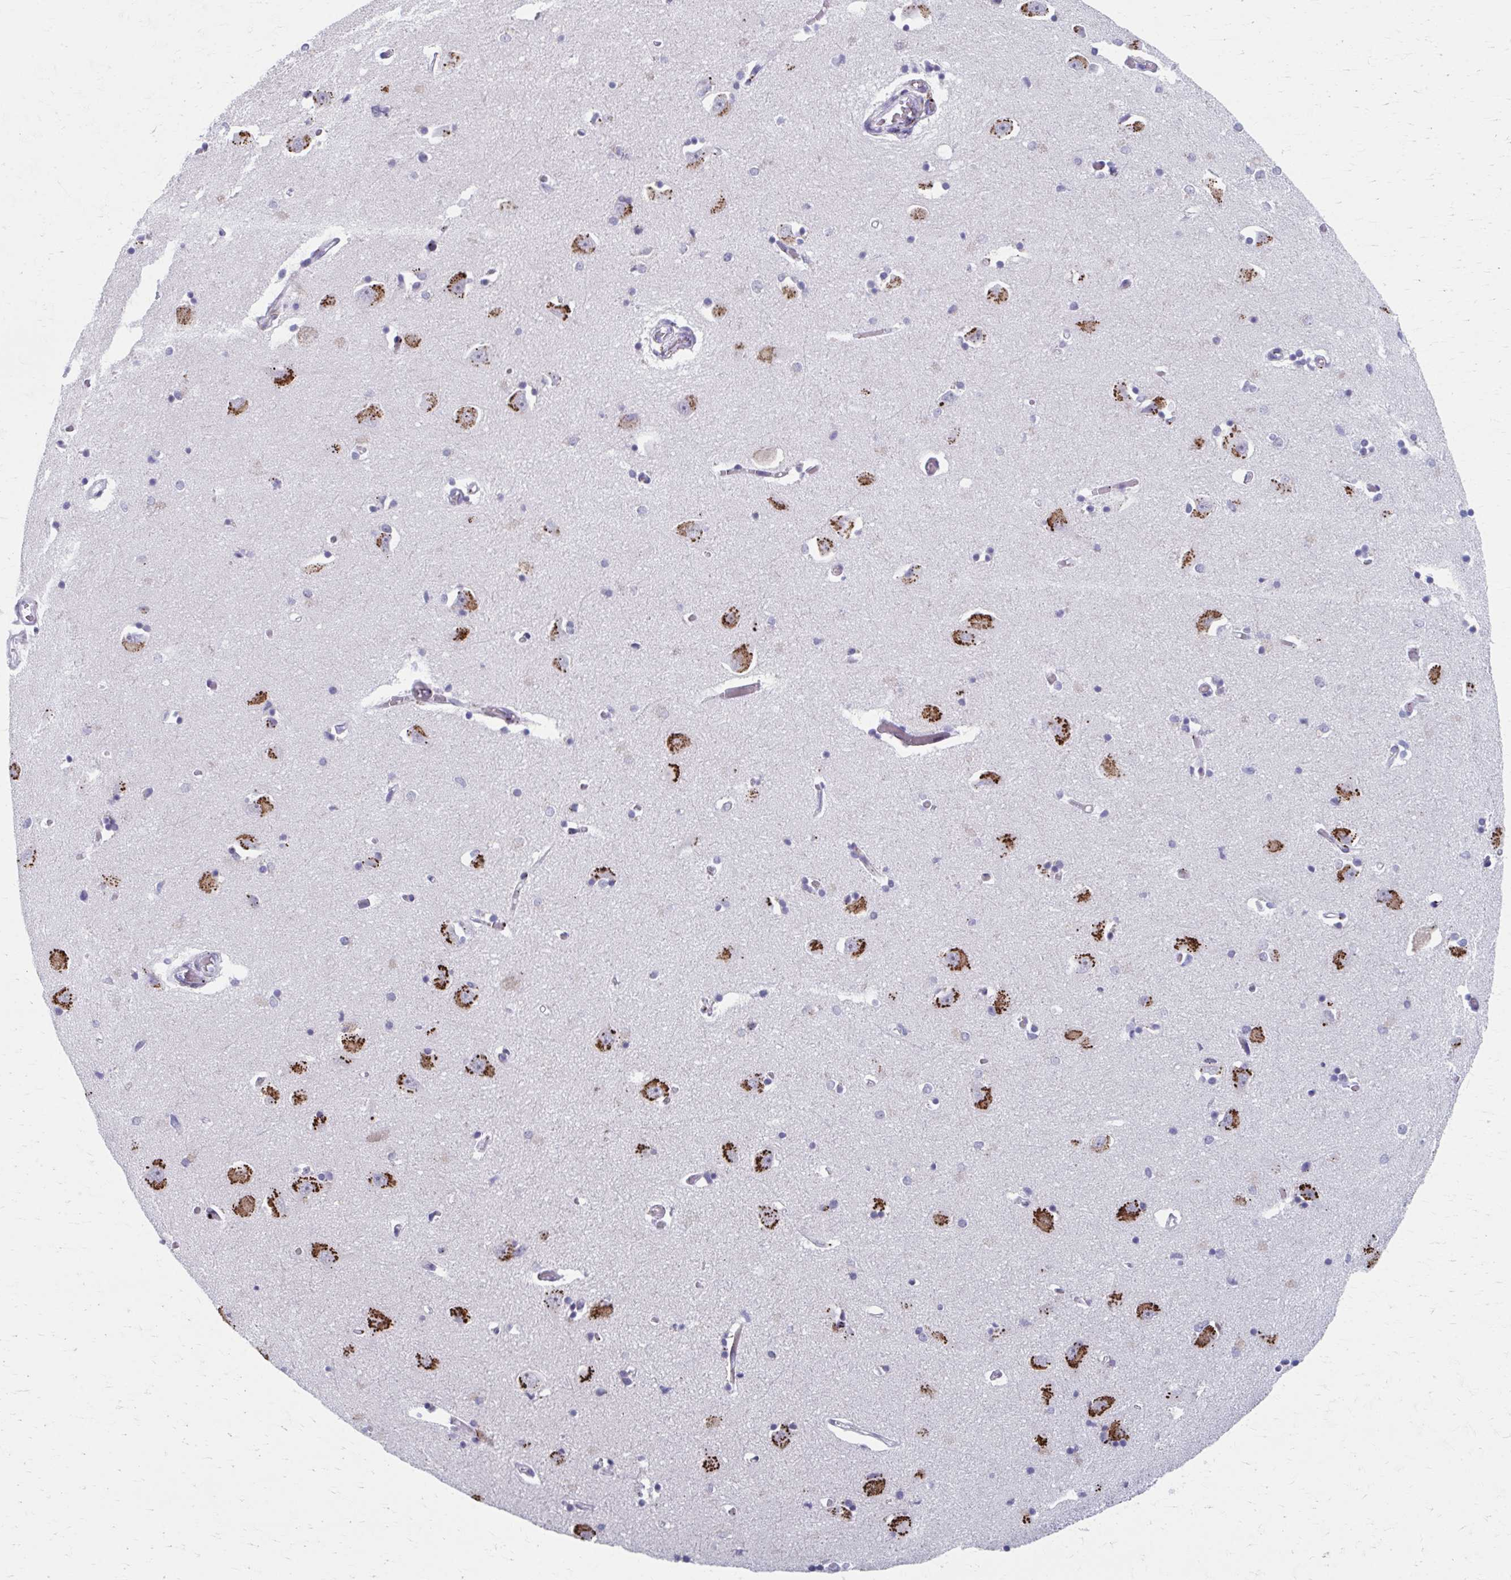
{"staining": {"intensity": "negative", "quantity": "none", "location": "none"}, "tissue": "caudate", "cell_type": "Glial cells", "image_type": "normal", "snomed": [{"axis": "morphology", "description": "Normal tissue, NOS"}, {"axis": "topography", "description": "Lateral ventricle wall"}, {"axis": "topography", "description": "Hippocampus"}], "caption": "Immunohistochemical staining of normal caudate displays no significant positivity in glial cells. (Stains: DAB (3,3'-diaminobenzidine) immunohistochemistry (IHC) with hematoxylin counter stain, Microscopy: brightfield microscopy at high magnification).", "gene": "OLFM2", "patient": {"sex": "female", "age": 63}}